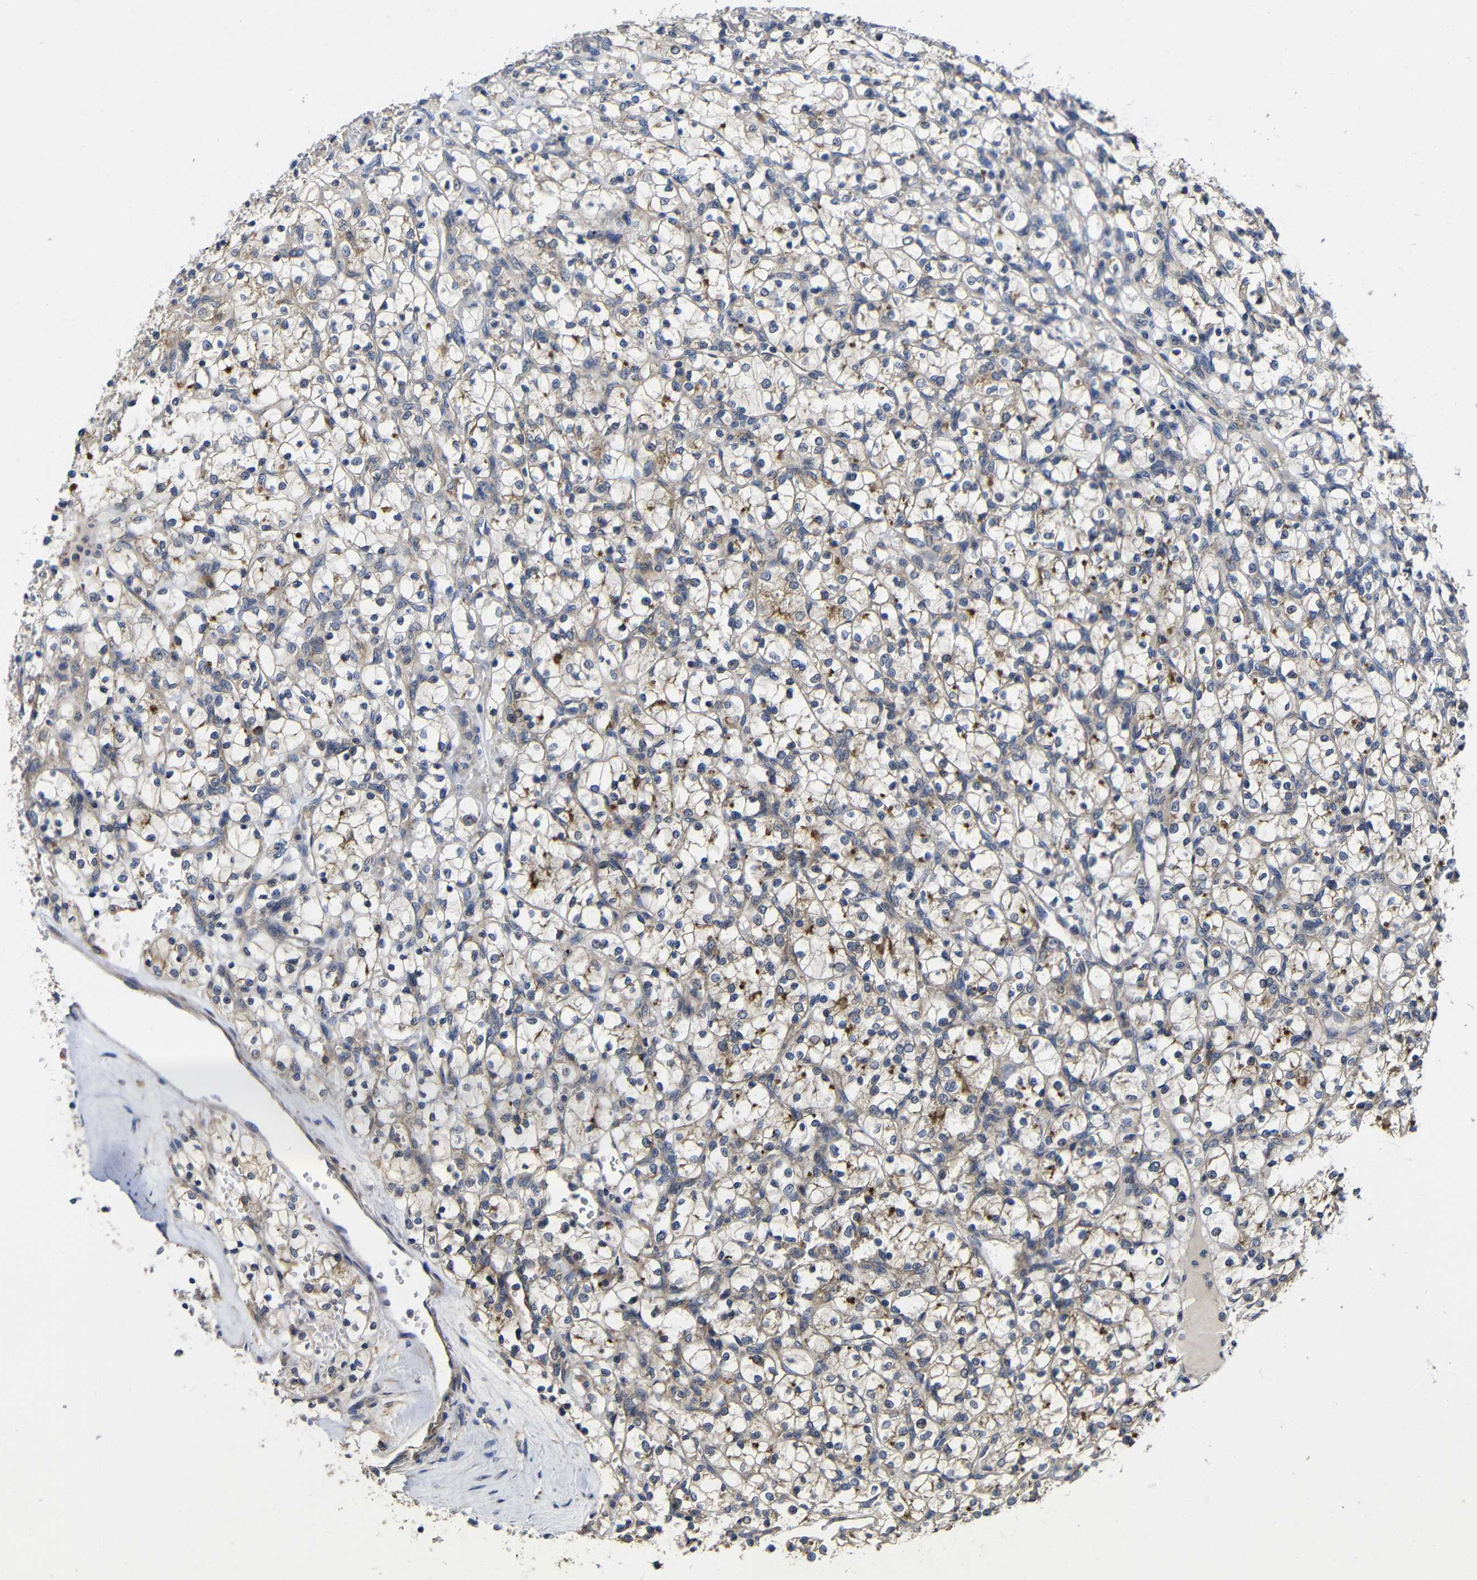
{"staining": {"intensity": "moderate", "quantity": "<25%", "location": "cytoplasmic/membranous"}, "tissue": "renal cancer", "cell_type": "Tumor cells", "image_type": "cancer", "snomed": [{"axis": "morphology", "description": "Adenocarcinoma, NOS"}, {"axis": "topography", "description": "Kidney"}], "caption": "Adenocarcinoma (renal) tissue shows moderate cytoplasmic/membranous expression in approximately <25% of tumor cells, visualized by immunohistochemistry. (IHC, brightfield microscopy, high magnification).", "gene": "LPAR5", "patient": {"sex": "female", "age": 69}}